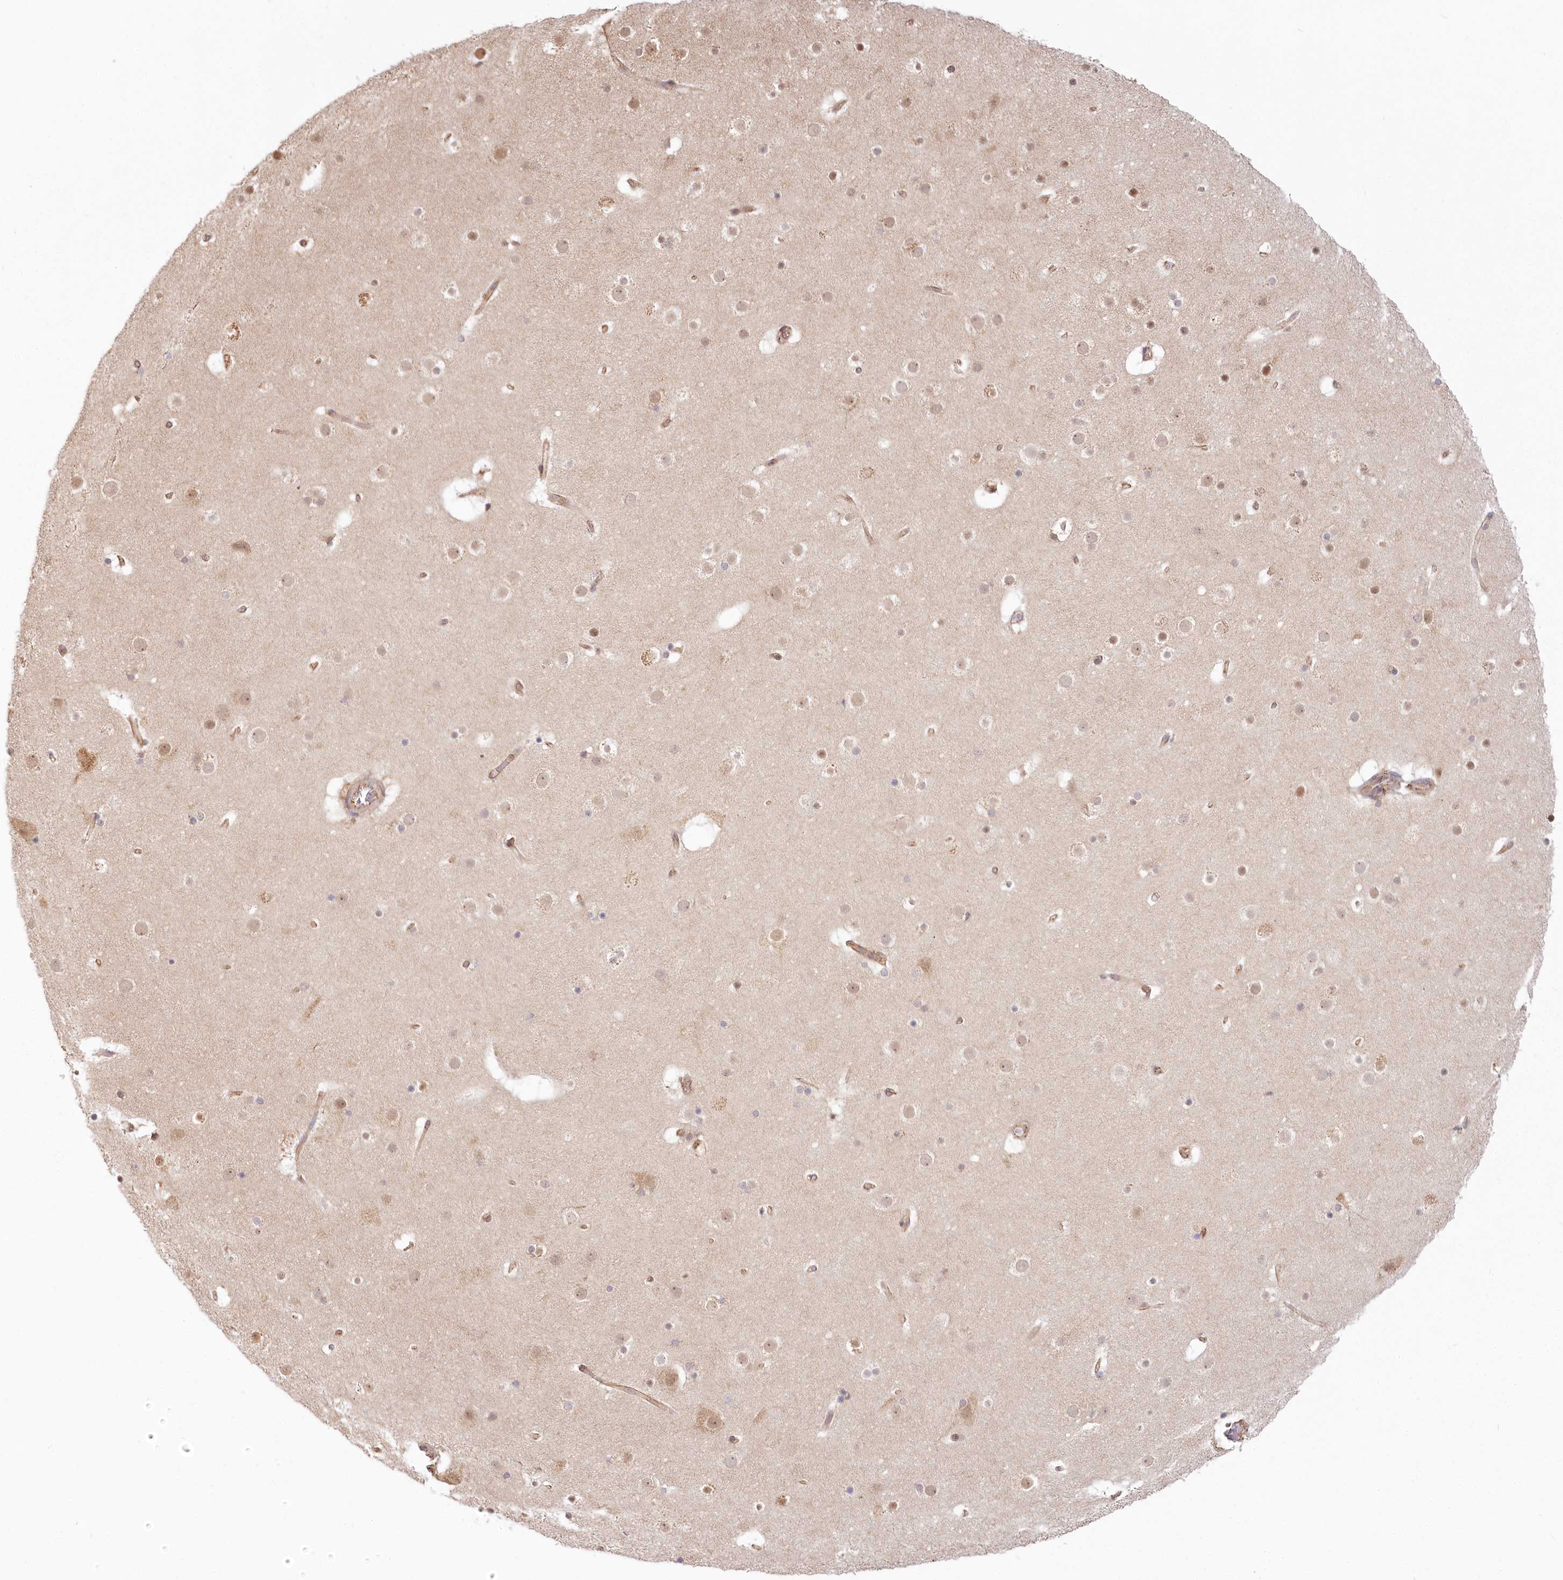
{"staining": {"intensity": "moderate", "quantity": ">75%", "location": "cytoplasmic/membranous"}, "tissue": "cerebral cortex", "cell_type": "Endothelial cells", "image_type": "normal", "snomed": [{"axis": "morphology", "description": "Normal tissue, NOS"}, {"axis": "topography", "description": "Cerebral cortex"}], "caption": "This histopathology image shows immunohistochemistry (IHC) staining of benign human cerebral cortex, with medium moderate cytoplasmic/membranous positivity in approximately >75% of endothelial cells.", "gene": "FAM13A", "patient": {"sex": "male", "age": 57}}